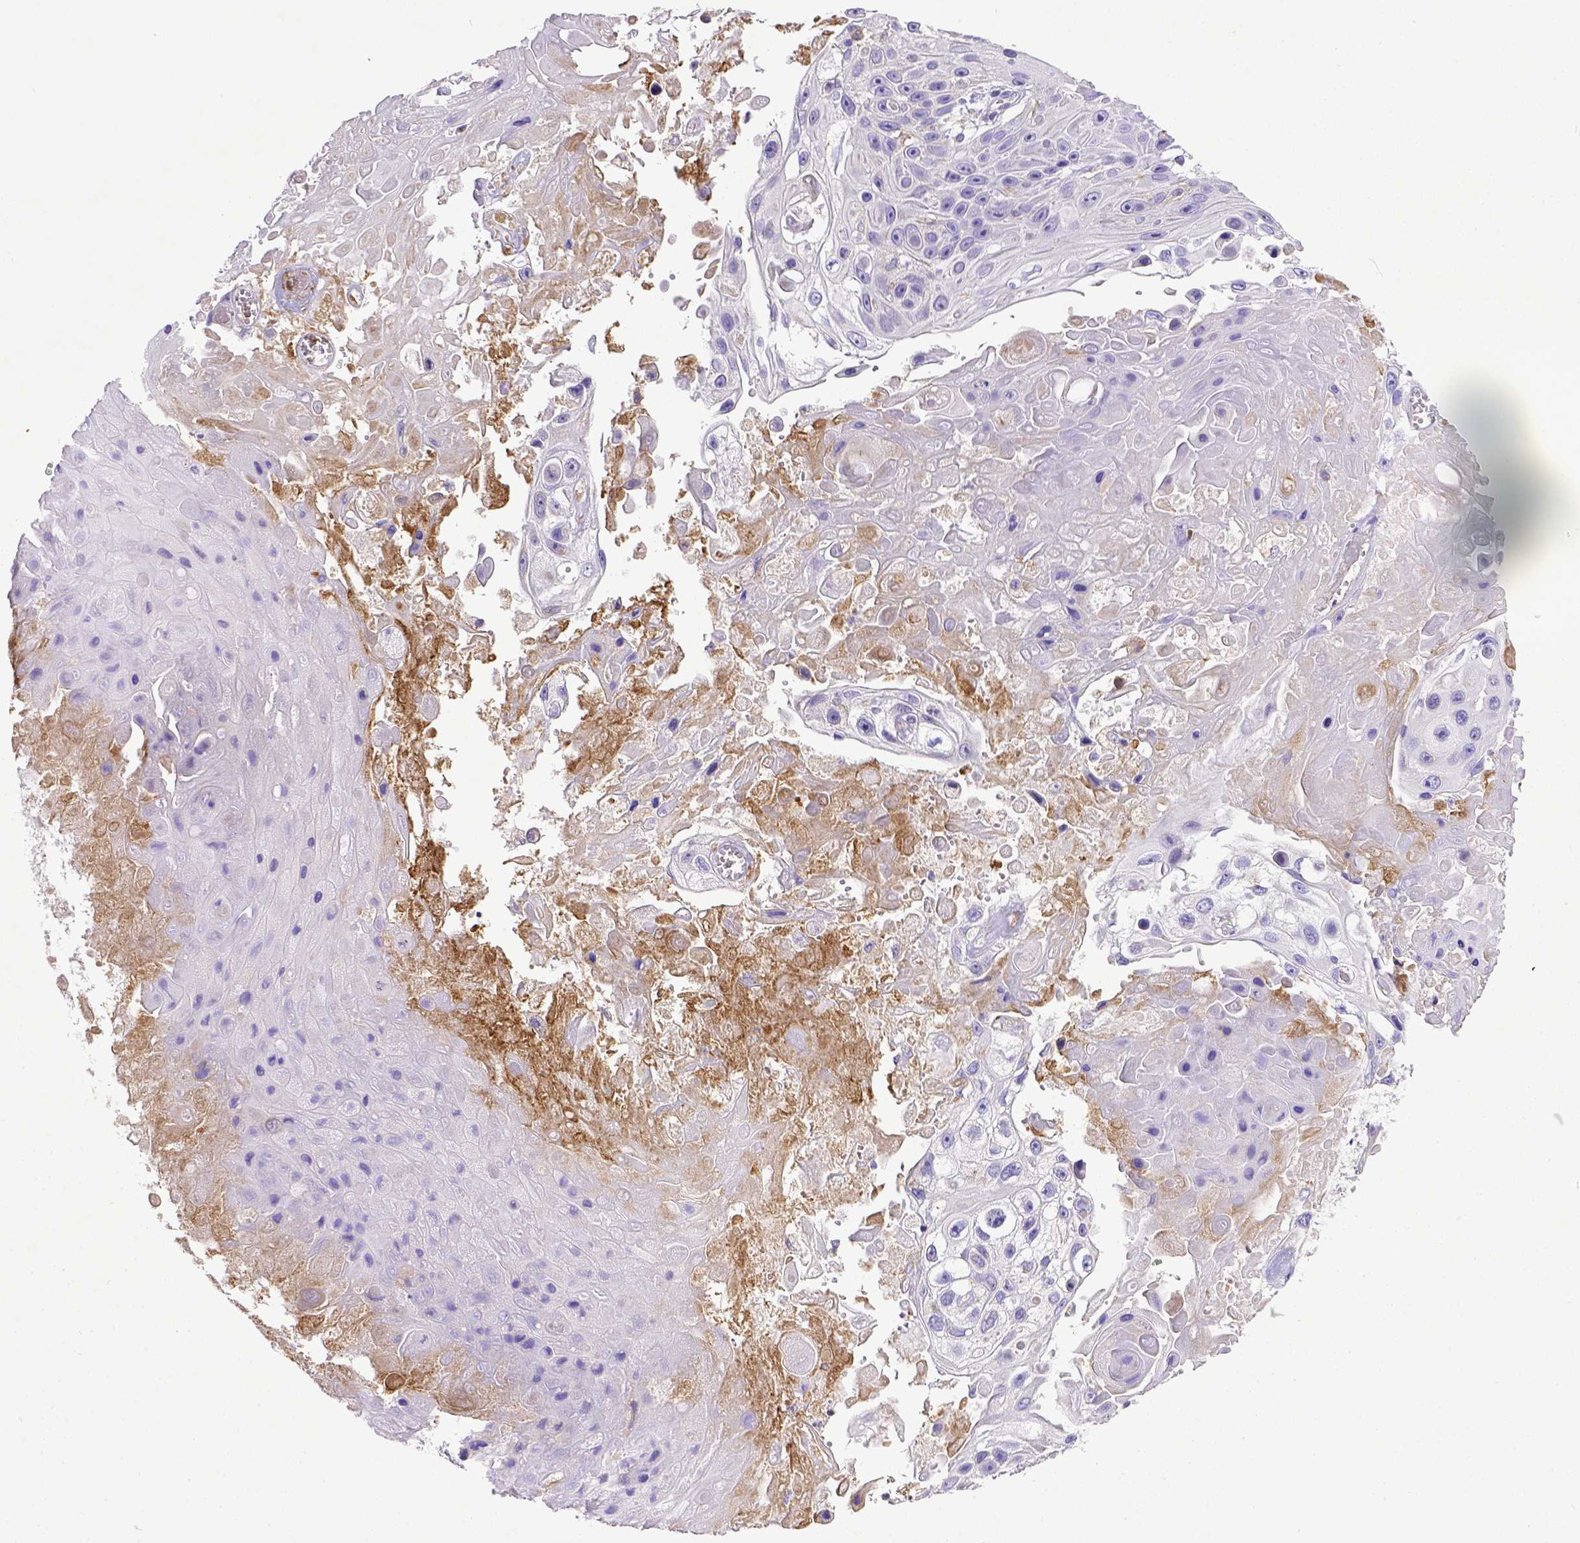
{"staining": {"intensity": "negative", "quantity": "none", "location": "none"}, "tissue": "skin cancer", "cell_type": "Tumor cells", "image_type": "cancer", "snomed": [{"axis": "morphology", "description": "Squamous cell carcinoma, NOS"}, {"axis": "topography", "description": "Skin"}], "caption": "Tumor cells show no significant protein expression in skin cancer.", "gene": "CD40", "patient": {"sex": "male", "age": 82}}